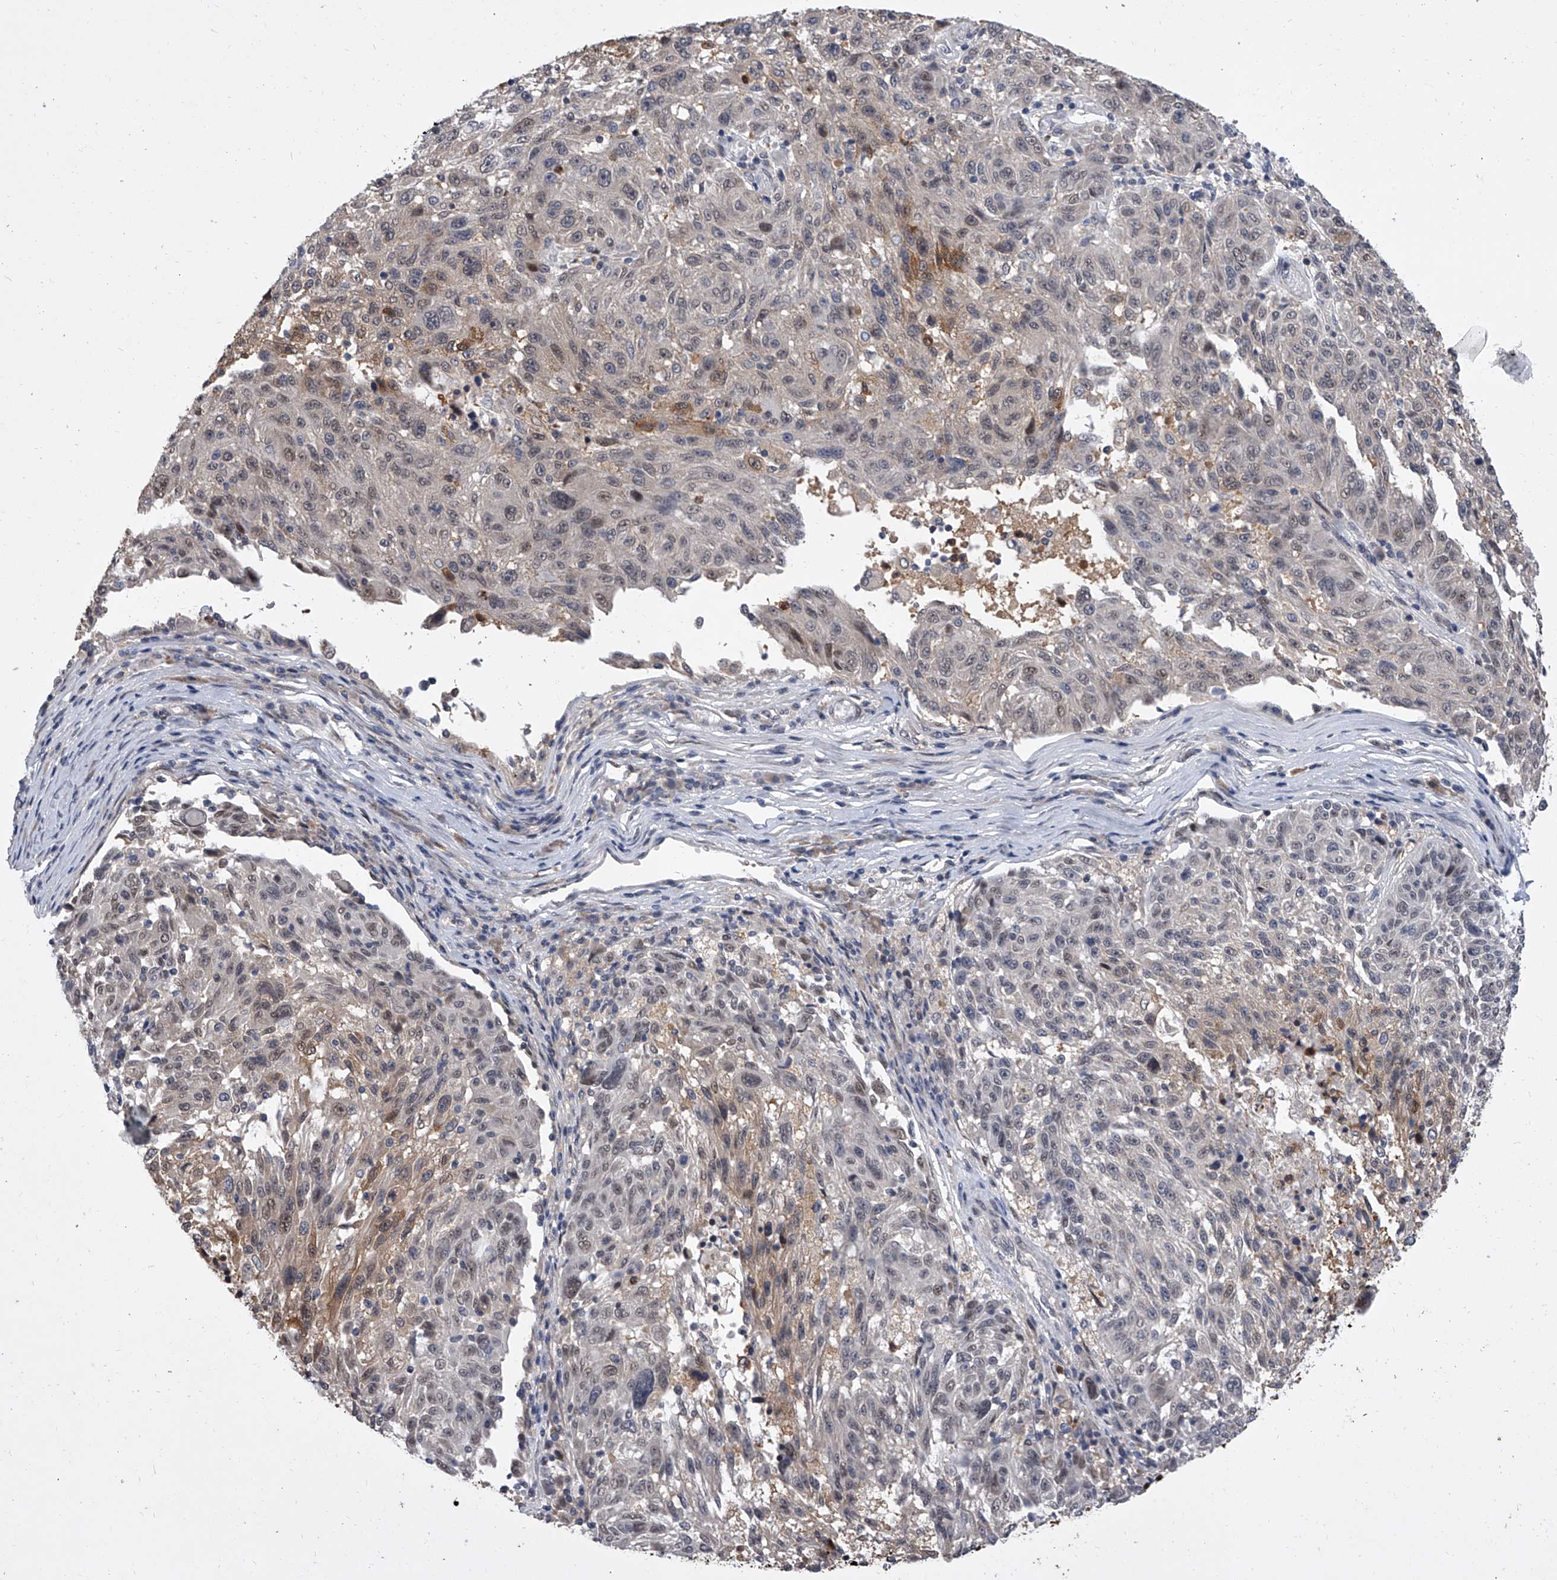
{"staining": {"intensity": "weak", "quantity": "25%-75%", "location": "nuclear"}, "tissue": "melanoma", "cell_type": "Tumor cells", "image_type": "cancer", "snomed": [{"axis": "morphology", "description": "Malignant melanoma, NOS"}, {"axis": "topography", "description": "Skin"}], "caption": "Approximately 25%-75% of tumor cells in melanoma demonstrate weak nuclear protein positivity as visualized by brown immunohistochemical staining.", "gene": "BHLHE23", "patient": {"sex": "male", "age": 53}}